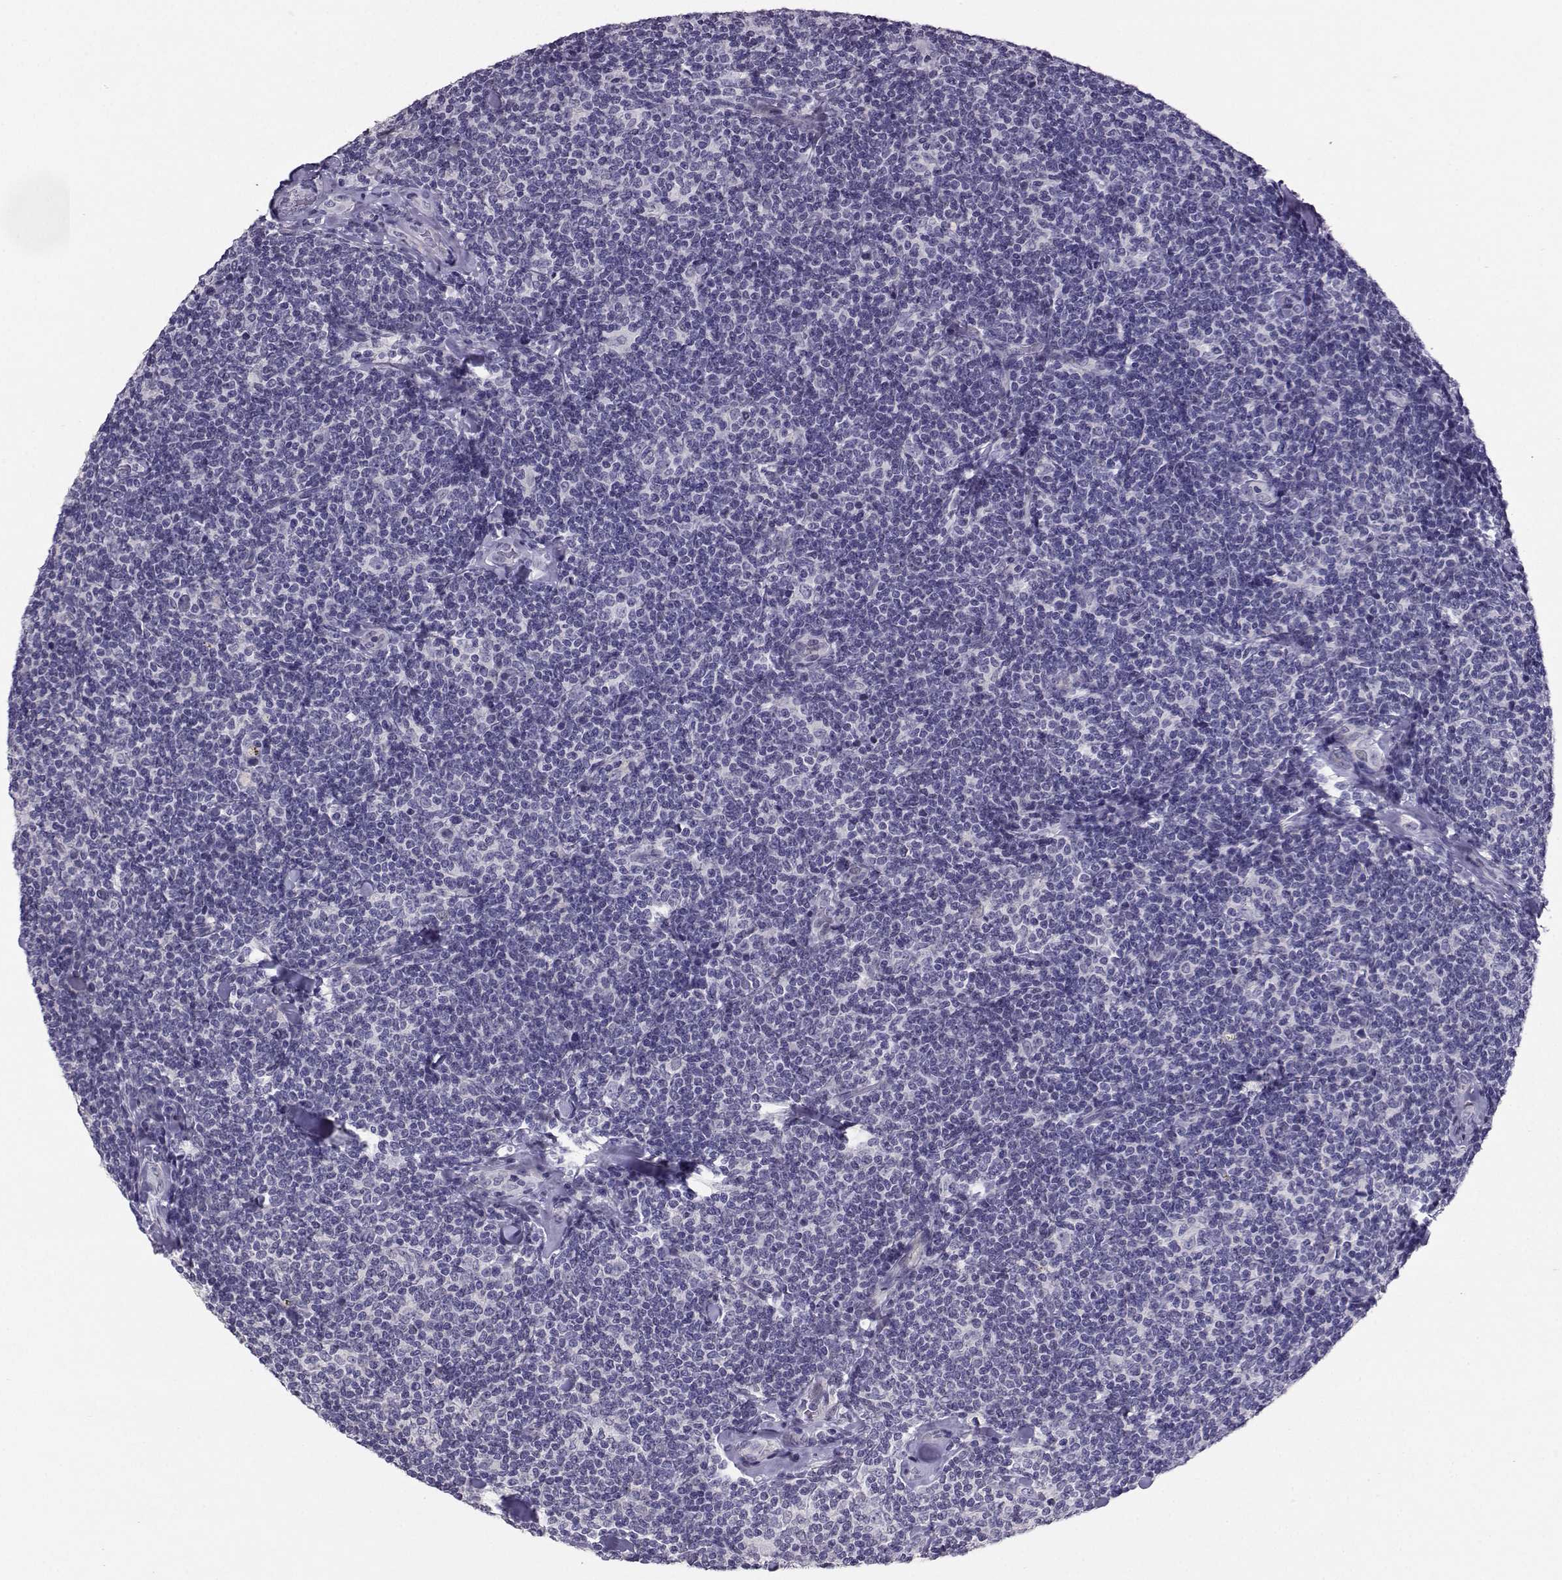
{"staining": {"intensity": "negative", "quantity": "none", "location": "none"}, "tissue": "lymphoma", "cell_type": "Tumor cells", "image_type": "cancer", "snomed": [{"axis": "morphology", "description": "Malignant lymphoma, non-Hodgkin's type, Low grade"}, {"axis": "topography", "description": "Lymph node"}], "caption": "Immunohistochemical staining of human low-grade malignant lymphoma, non-Hodgkin's type reveals no significant expression in tumor cells. (DAB immunohistochemistry, high magnification).", "gene": "CARTPT", "patient": {"sex": "female", "age": 56}}